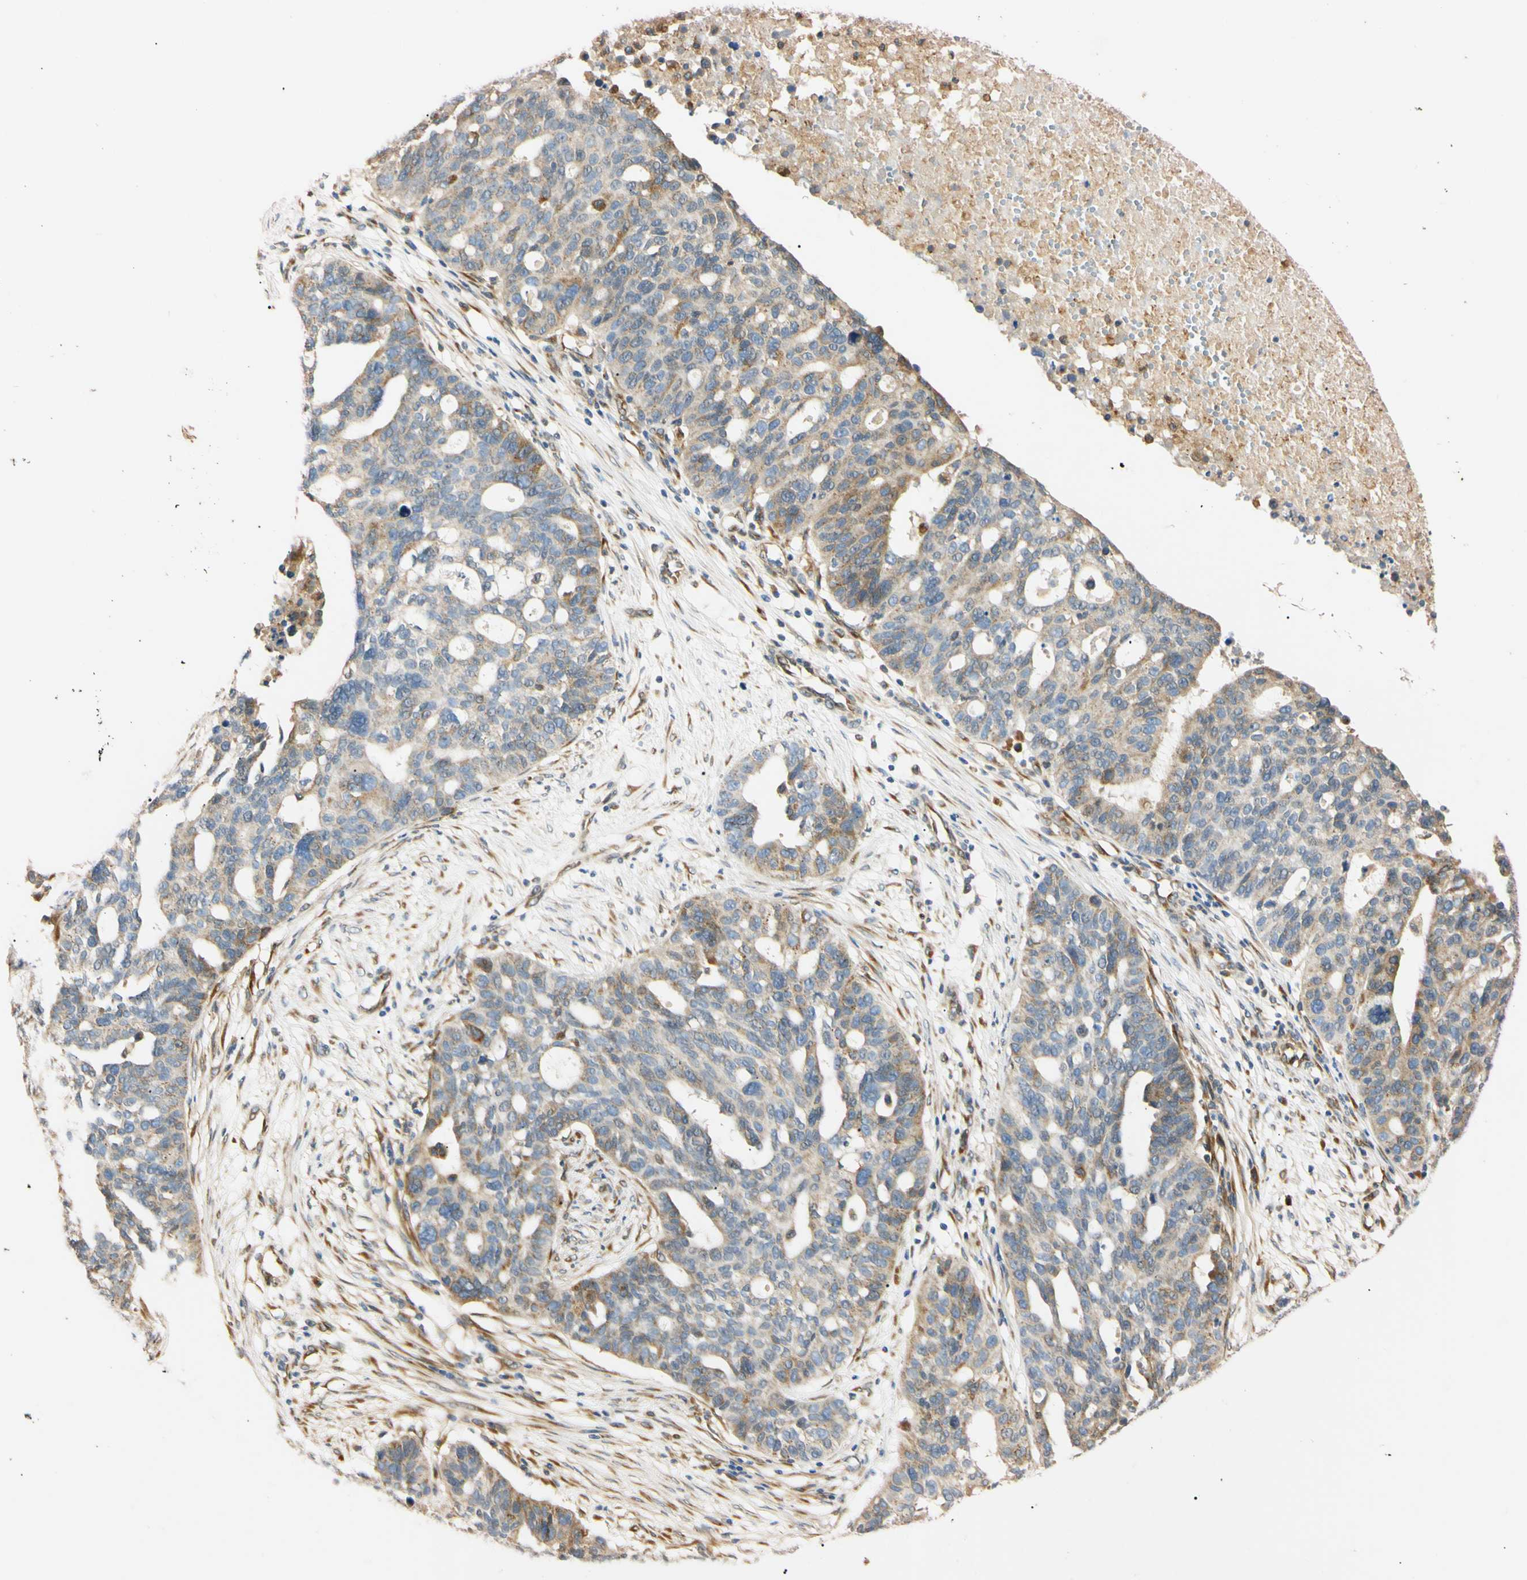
{"staining": {"intensity": "moderate", "quantity": "<25%", "location": "cytoplasmic/membranous"}, "tissue": "ovarian cancer", "cell_type": "Tumor cells", "image_type": "cancer", "snomed": [{"axis": "morphology", "description": "Cystadenocarcinoma, serous, NOS"}, {"axis": "topography", "description": "Ovary"}], "caption": "Immunohistochemistry (IHC) histopathology image of ovarian serous cystadenocarcinoma stained for a protein (brown), which reveals low levels of moderate cytoplasmic/membranous expression in approximately <25% of tumor cells.", "gene": "IER3IP1", "patient": {"sex": "female", "age": 59}}